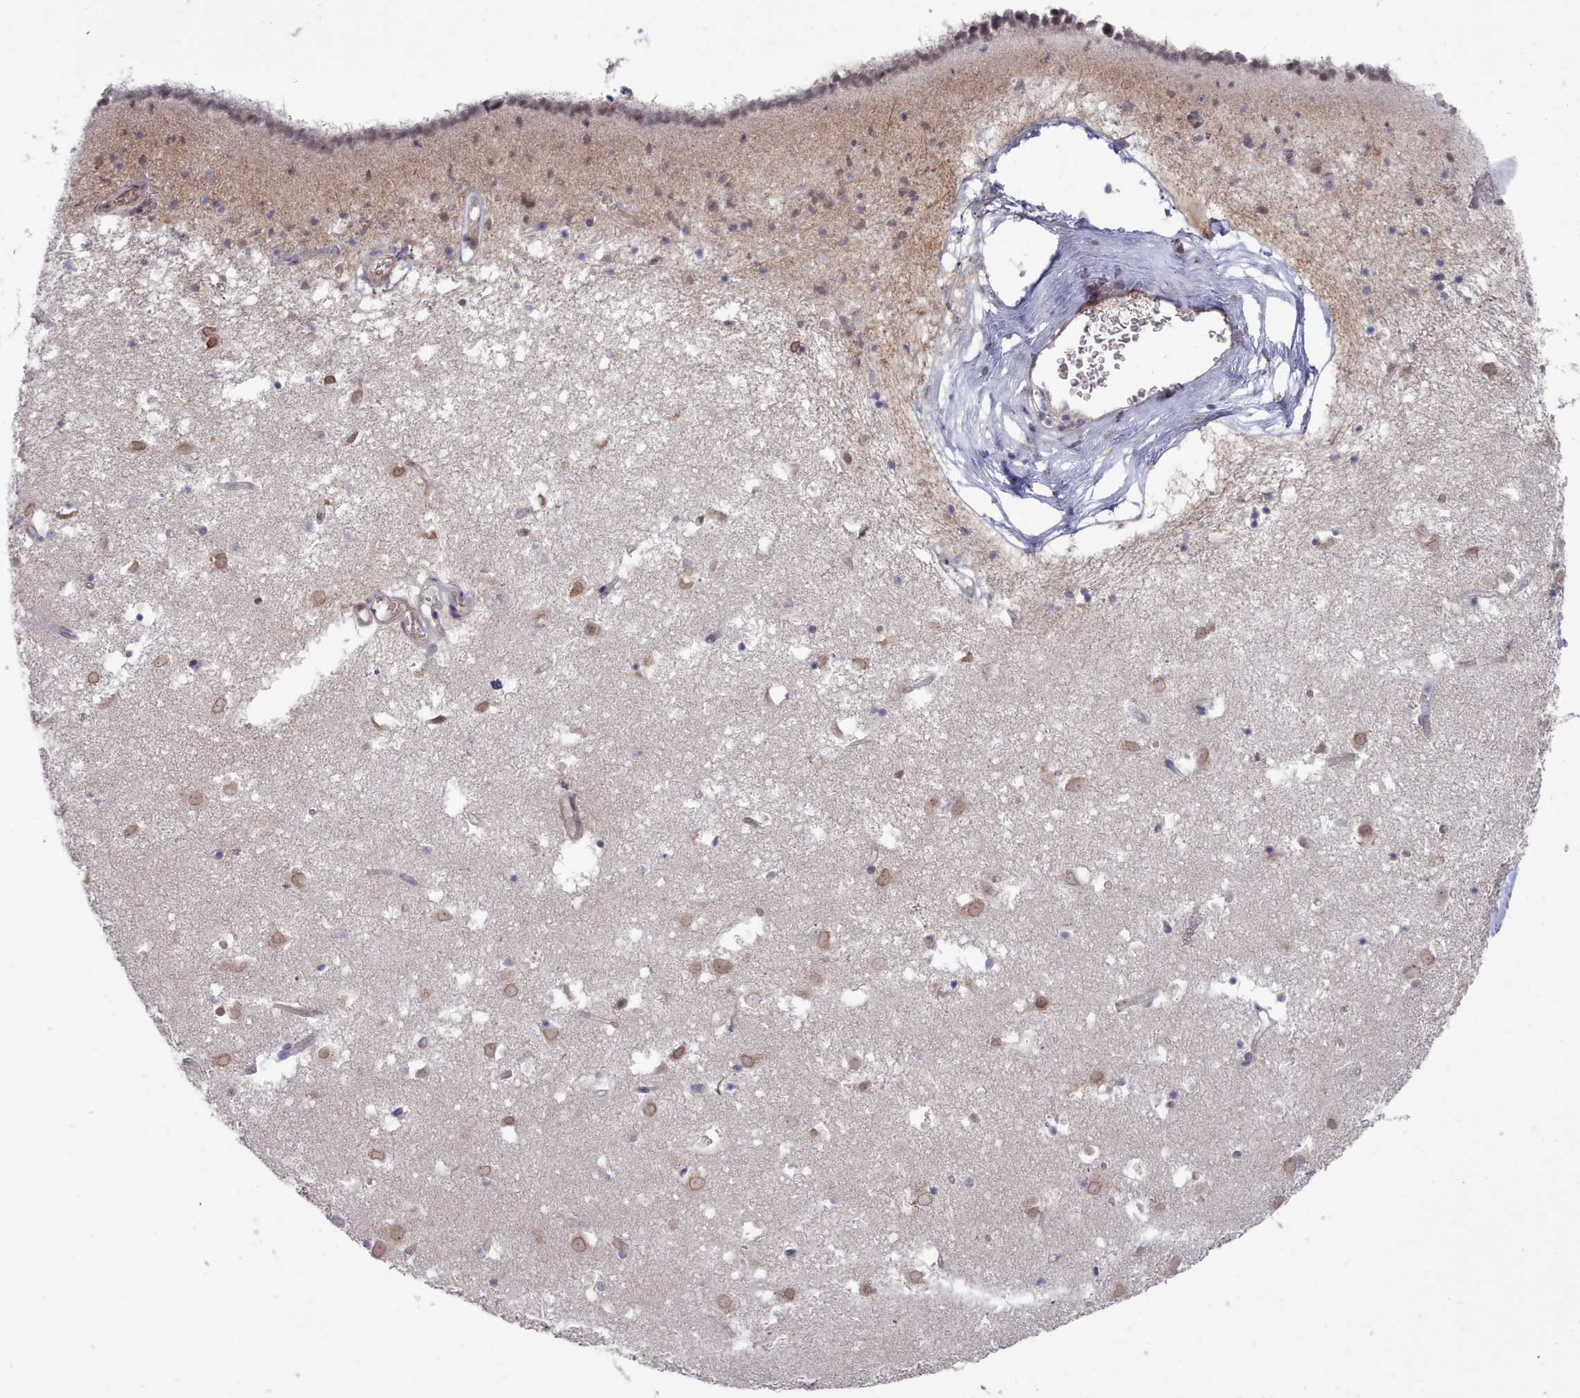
{"staining": {"intensity": "negative", "quantity": "none", "location": "none"}, "tissue": "caudate", "cell_type": "Glial cells", "image_type": "normal", "snomed": [{"axis": "morphology", "description": "Normal tissue, NOS"}, {"axis": "topography", "description": "Lateral ventricle wall"}], "caption": "This is a image of immunohistochemistry (IHC) staining of normal caudate, which shows no positivity in glial cells.", "gene": "GINS1", "patient": {"sex": "male", "age": 58}}